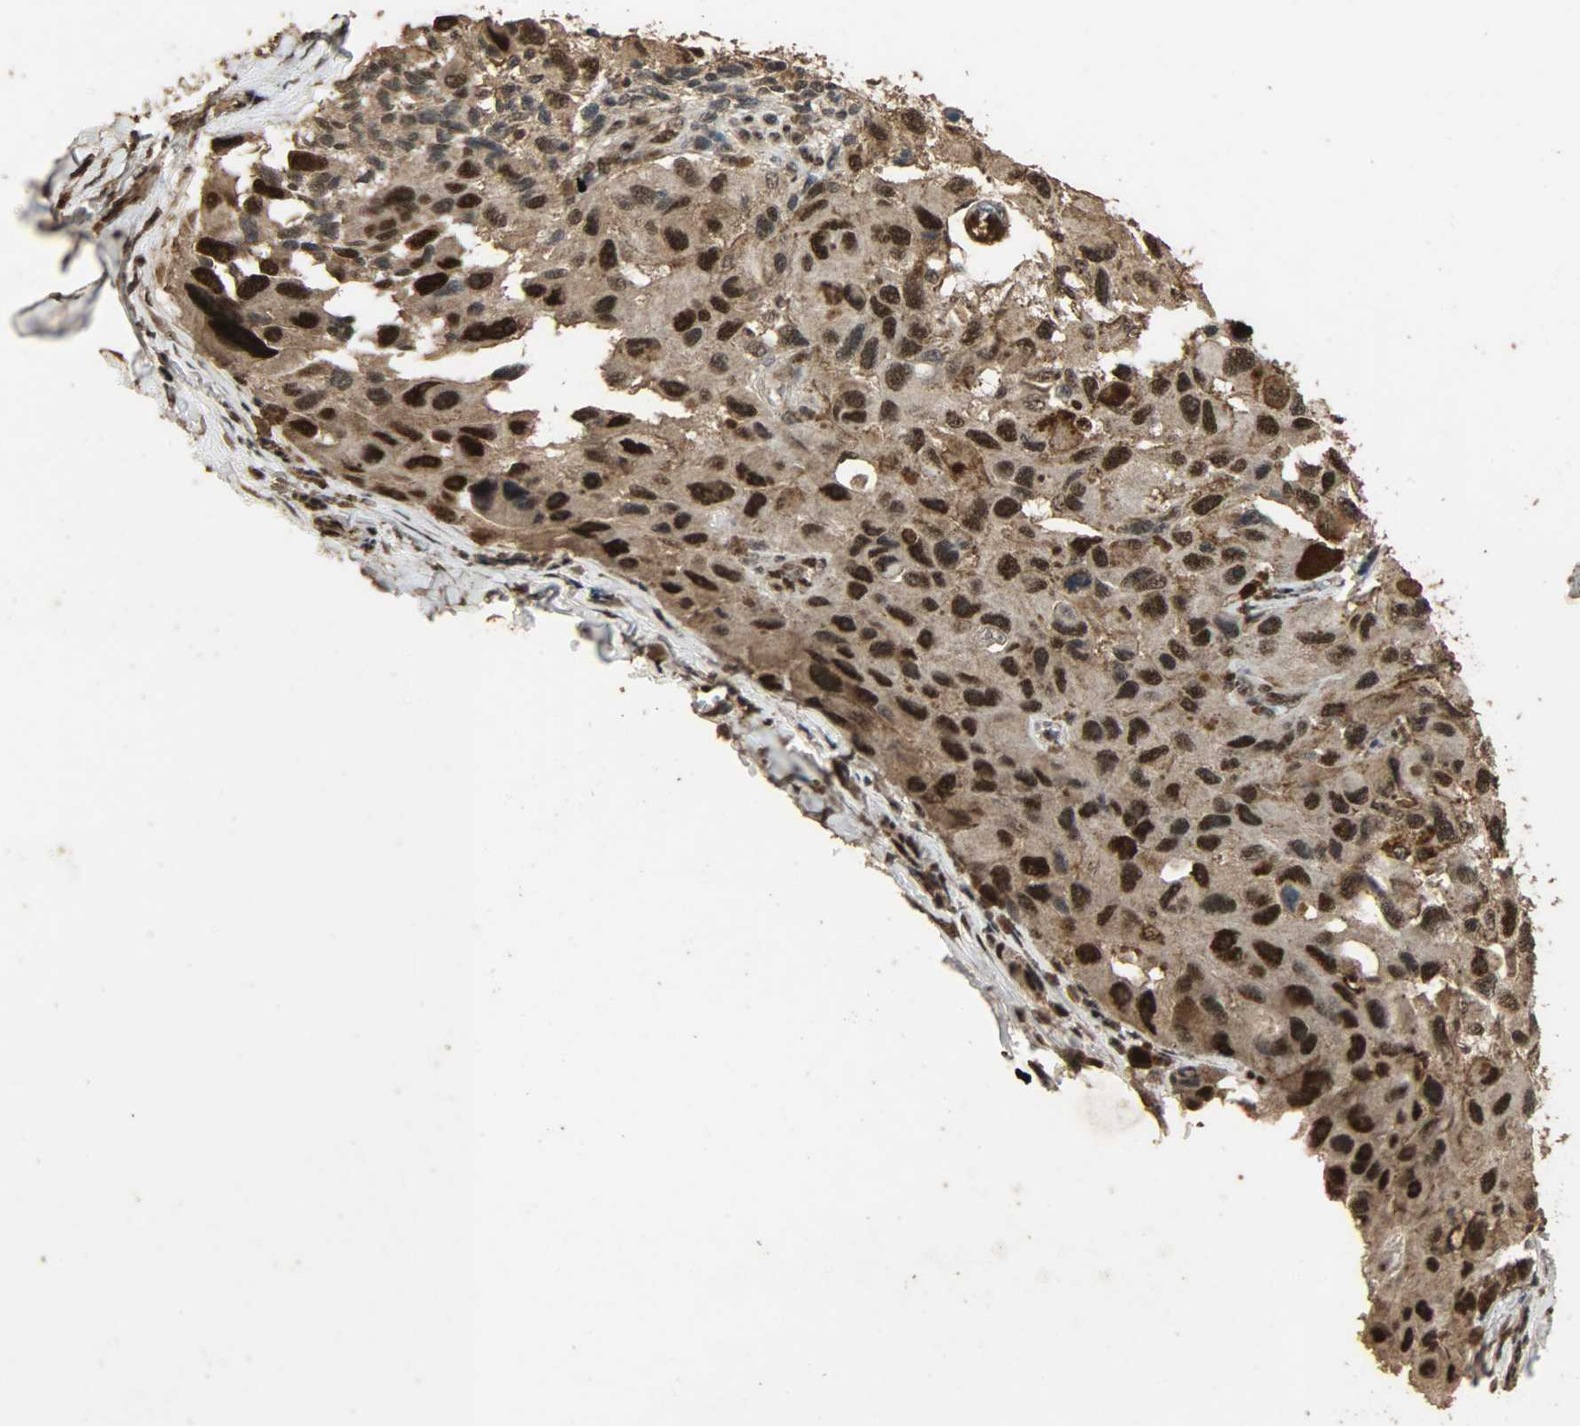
{"staining": {"intensity": "strong", "quantity": ">75%", "location": "cytoplasmic/membranous,nuclear"}, "tissue": "melanoma", "cell_type": "Tumor cells", "image_type": "cancer", "snomed": [{"axis": "morphology", "description": "Malignant melanoma, NOS"}, {"axis": "topography", "description": "Skin"}], "caption": "Protein expression analysis of human malignant melanoma reveals strong cytoplasmic/membranous and nuclear expression in about >75% of tumor cells. (Stains: DAB (3,3'-diaminobenzidine) in brown, nuclei in blue, Microscopy: brightfield microscopy at high magnification).", "gene": "CCNT2", "patient": {"sex": "female", "age": 73}}